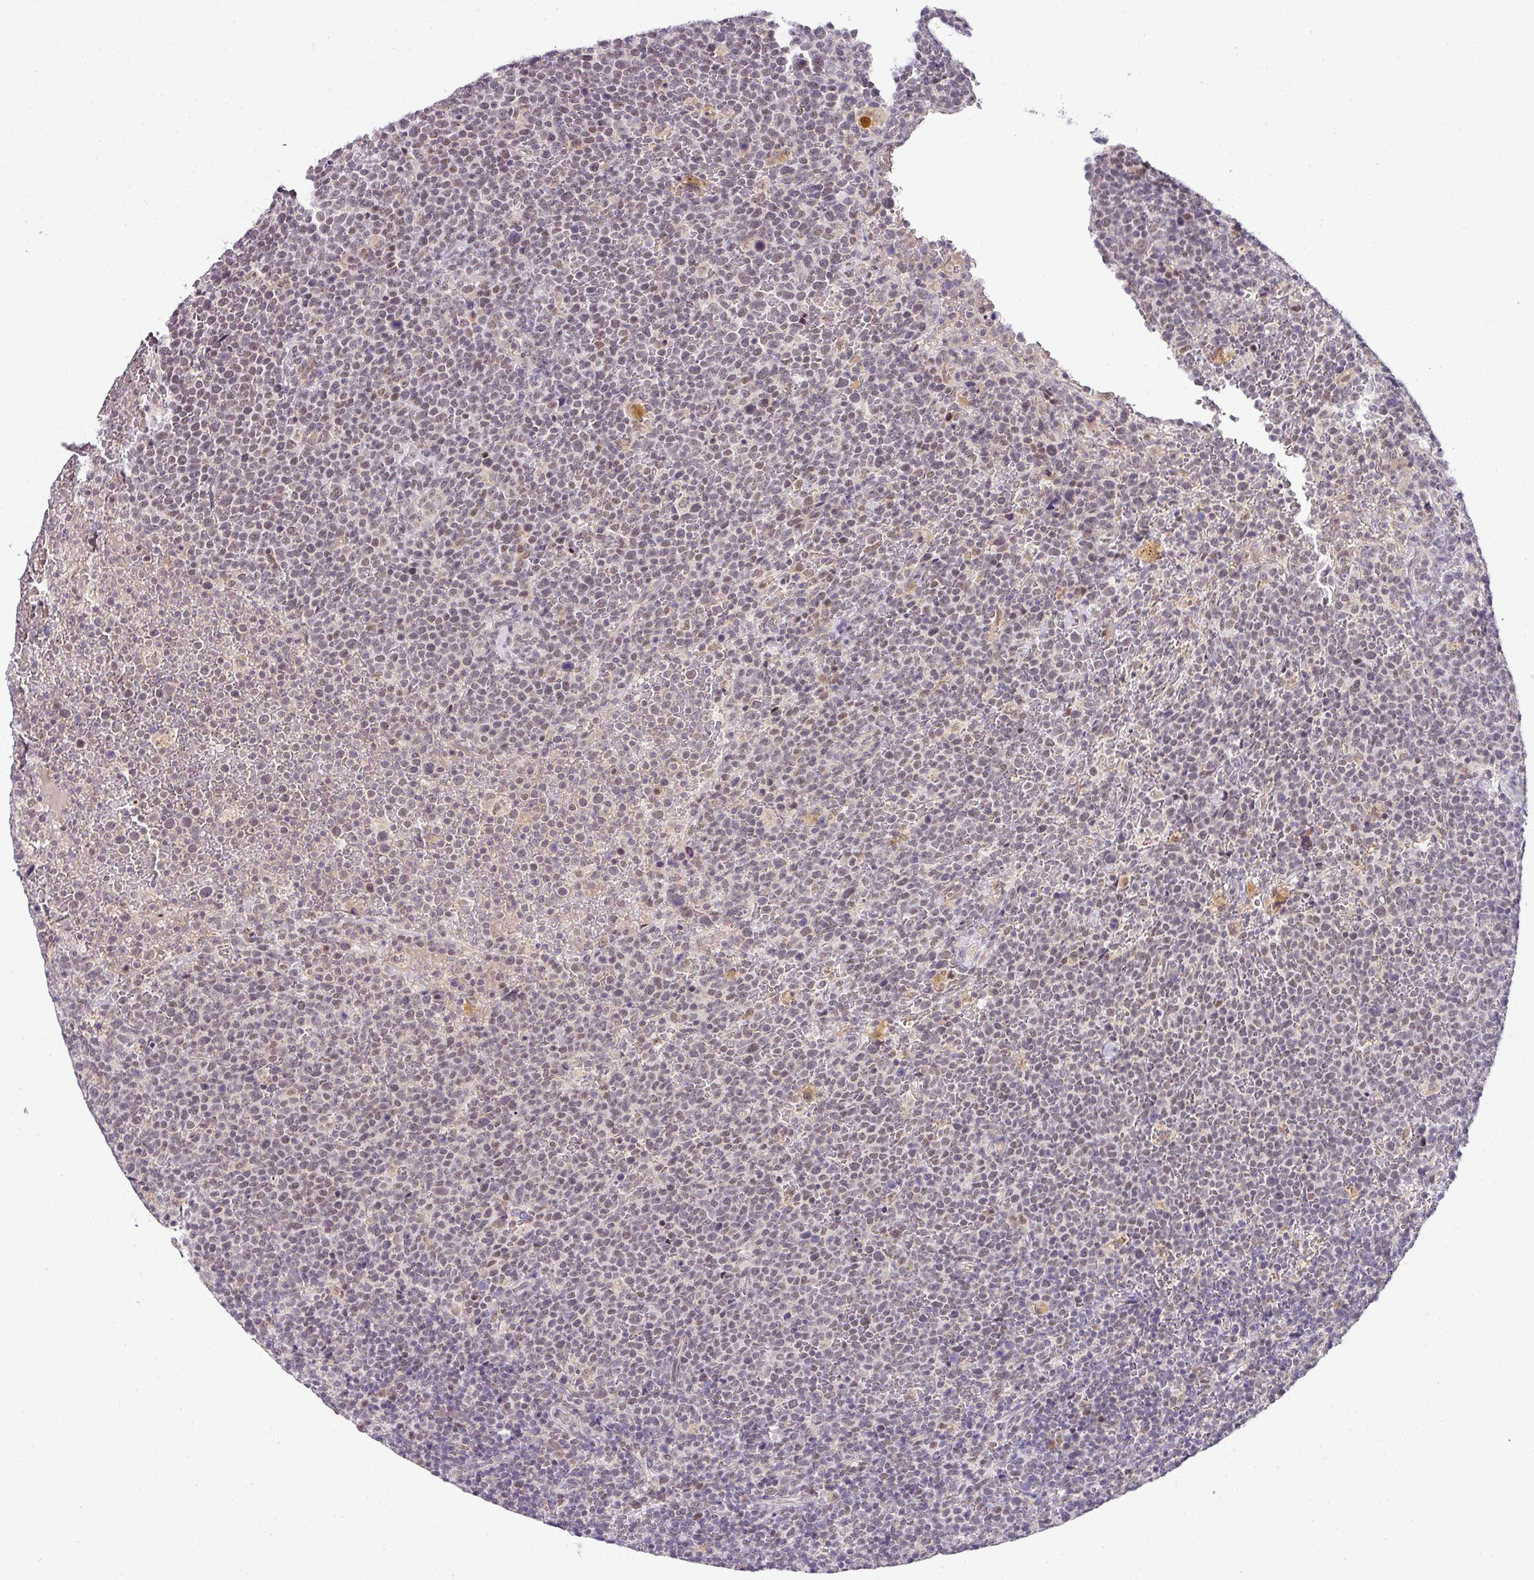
{"staining": {"intensity": "negative", "quantity": "none", "location": "none"}, "tissue": "lymphoma", "cell_type": "Tumor cells", "image_type": "cancer", "snomed": [{"axis": "morphology", "description": "Malignant lymphoma, non-Hodgkin's type, High grade"}, {"axis": "topography", "description": "Lymph node"}], "caption": "This micrograph is of high-grade malignant lymphoma, non-Hodgkin's type stained with immunohistochemistry (IHC) to label a protein in brown with the nuclei are counter-stained blue. There is no expression in tumor cells.", "gene": "NAPSA", "patient": {"sex": "male", "age": 61}}